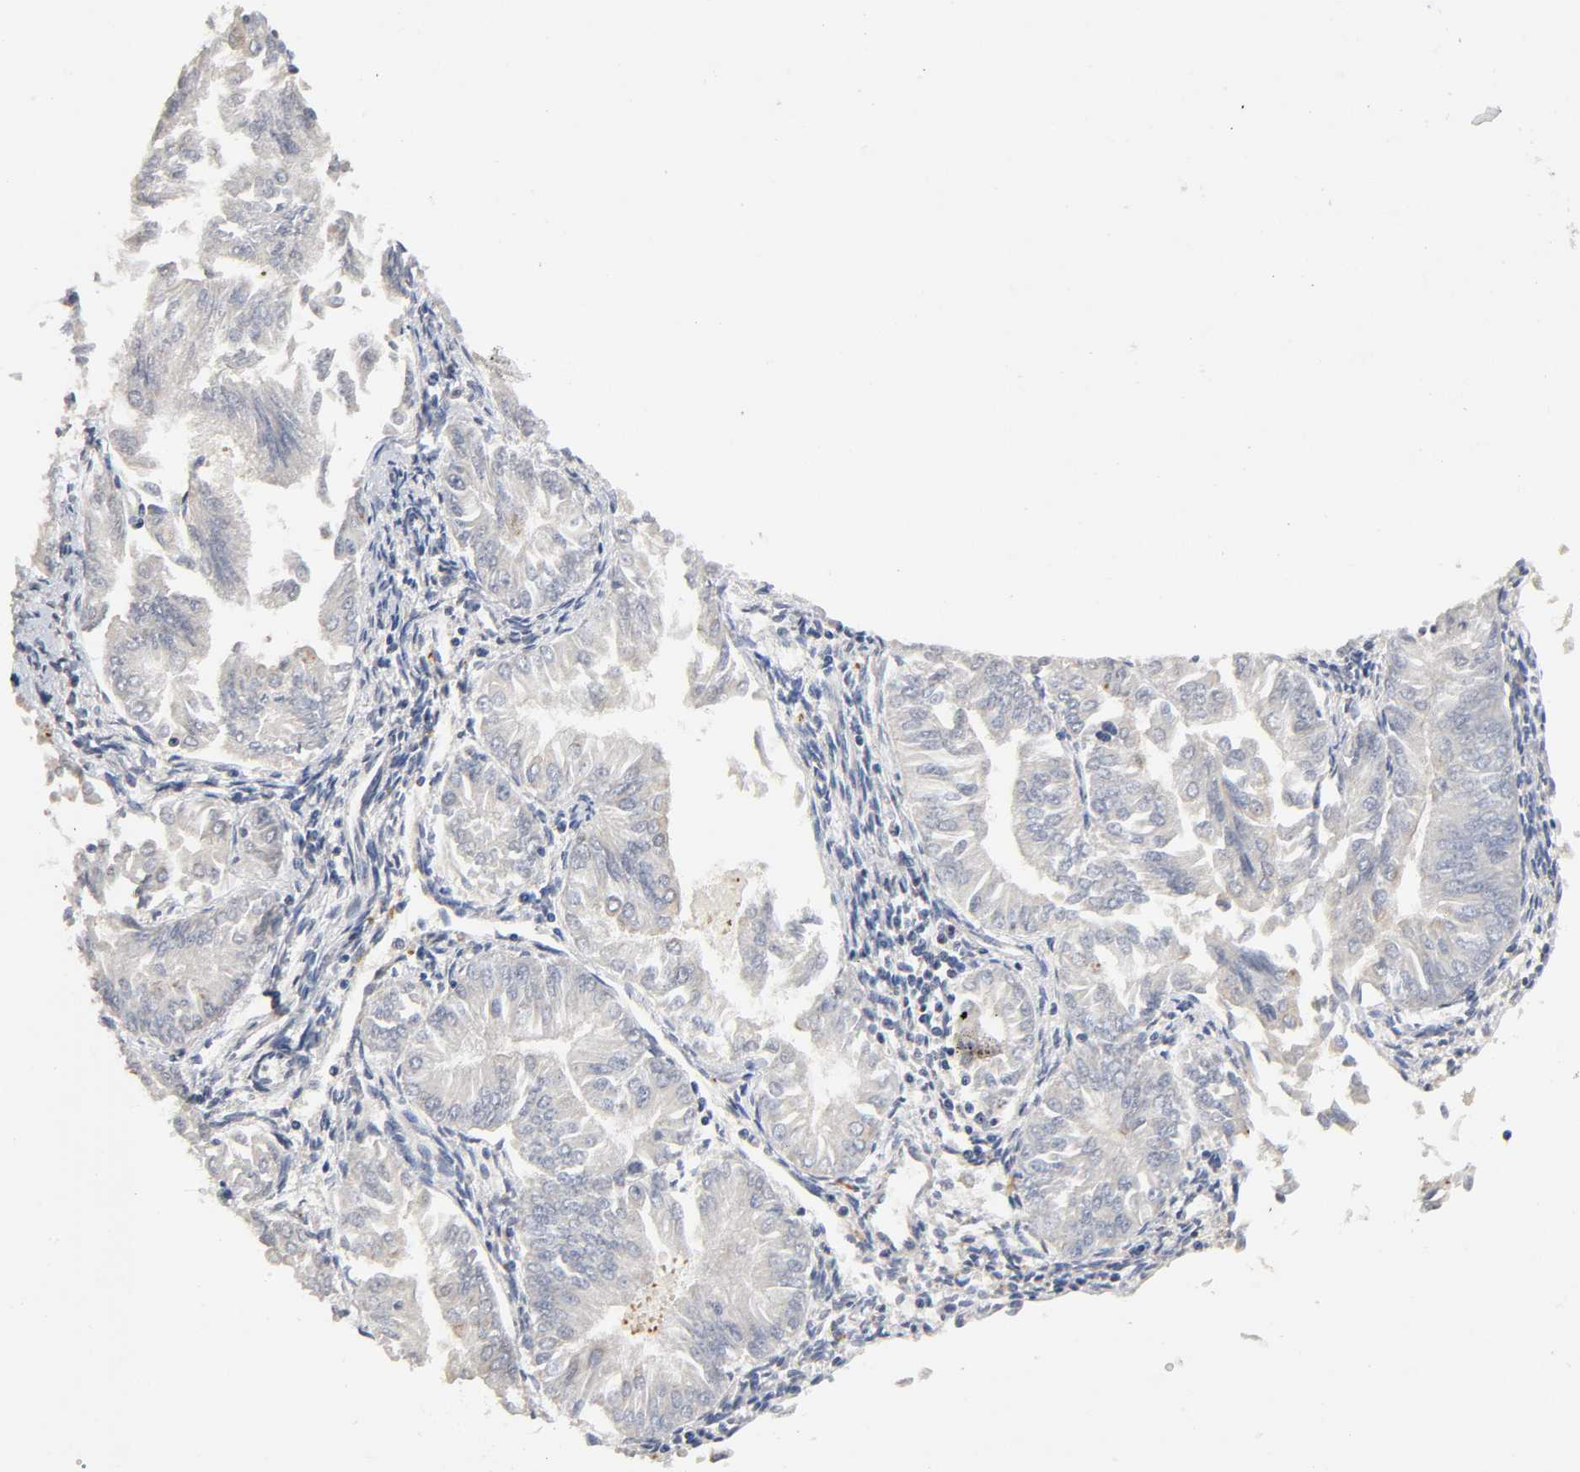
{"staining": {"intensity": "weak", "quantity": "25%-75%", "location": "cytoplasmic/membranous"}, "tissue": "endometrial cancer", "cell_type": "Tumor cells", "image_type": "cancer", "snomed": [{"axis": "morphology", "description": "Adenocarcinoma, NOS"}, {"axis": "topography", "description": "Endometrium"}], "caption": "Endometrial adenocarcinoma stained with a protein marker demonstrates weak staining in tumor cells.", "gene": "SYT16", "patient": {"sex": "female", "age": 53}}